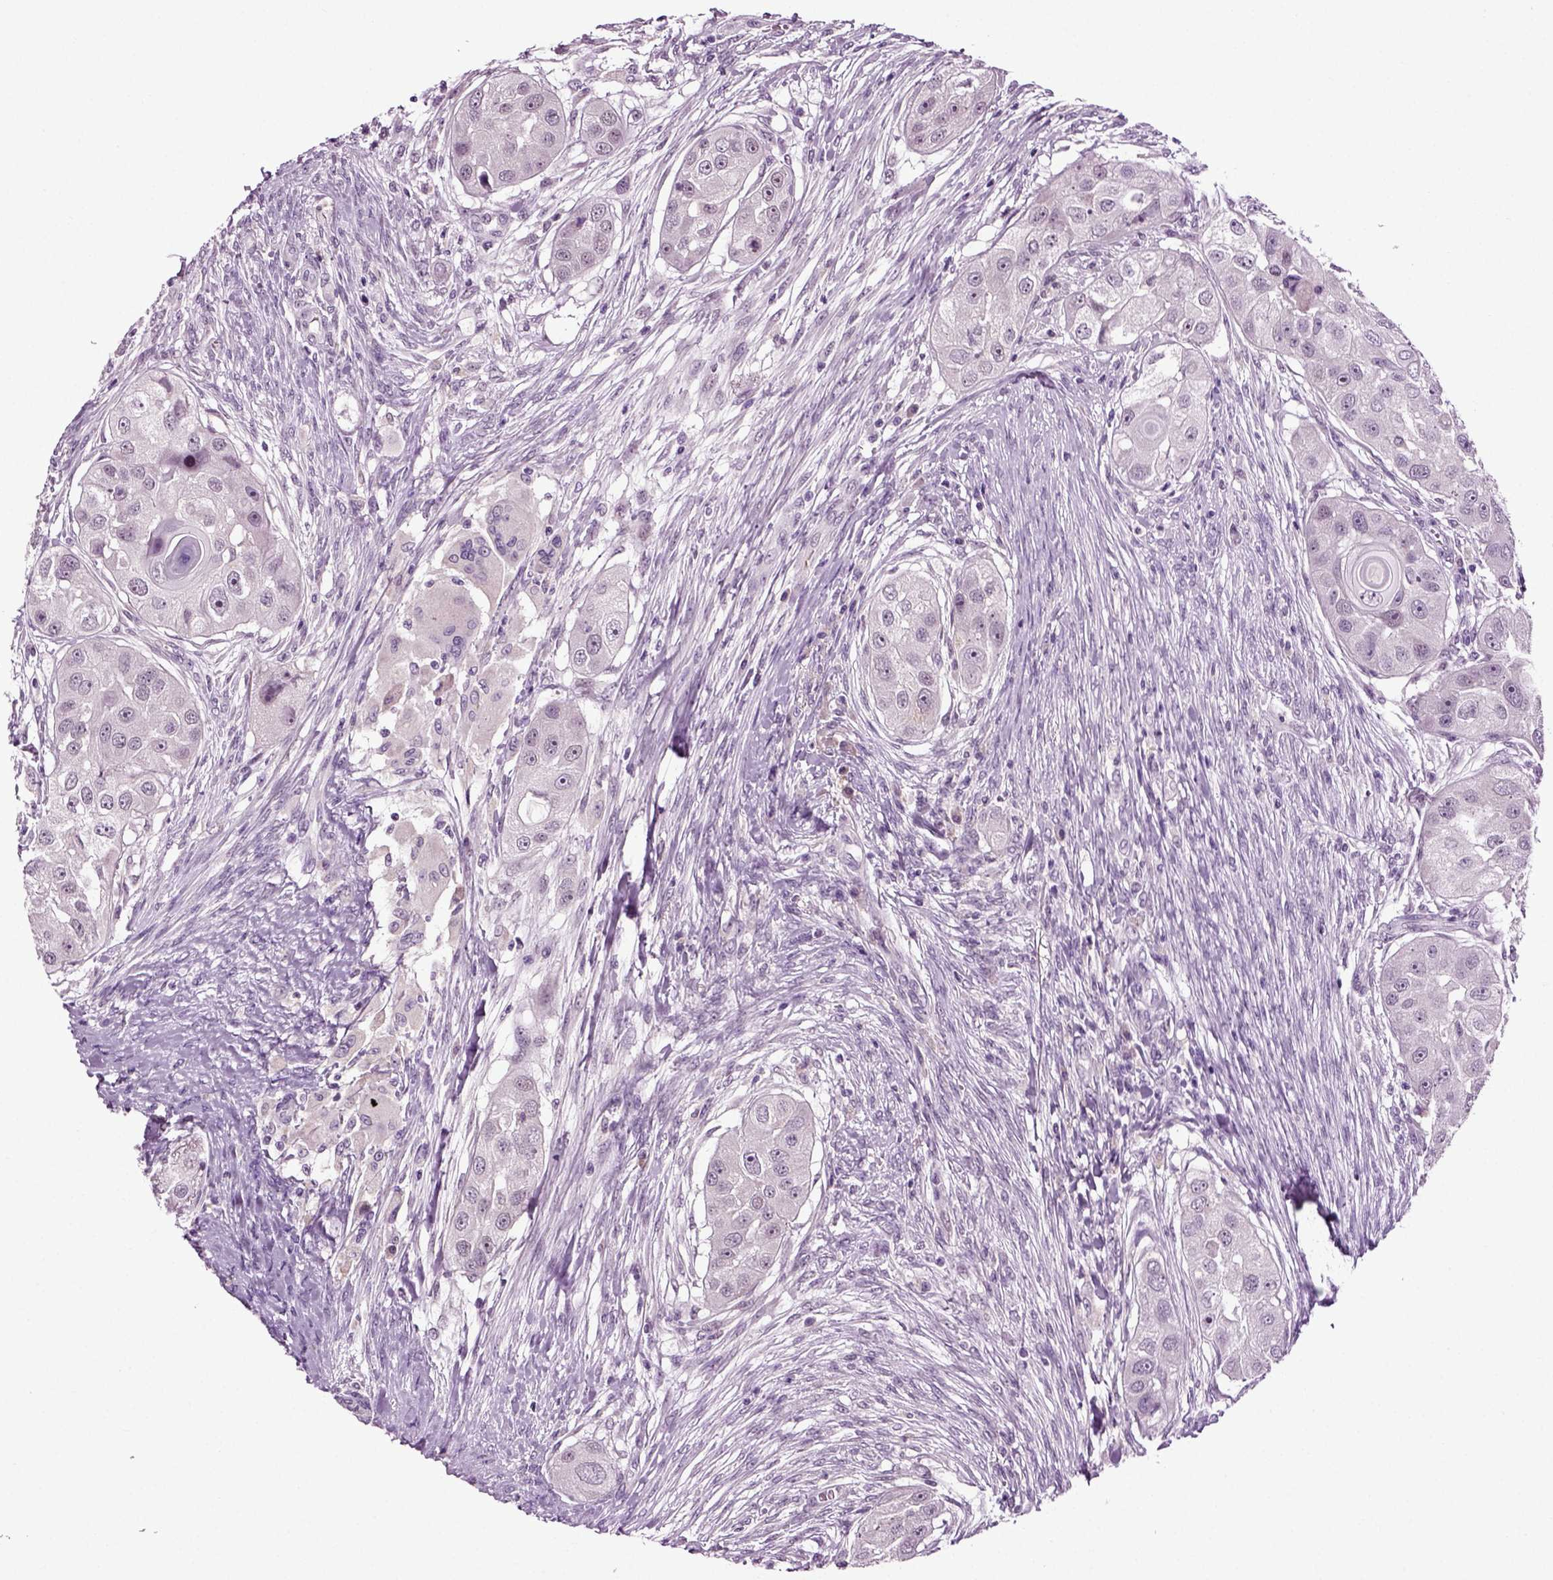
{"staining": {"intensity": "negative", "quantity": "none", "location": "none"}, "tissue": "head and neck cancer", "cell_type": "Tumor cells", "image_type": "cancer", "snomed": [{"axis": "morphology", "description": "Squamous cell carcinoma, NOS"}, {"axis": "topography", "description": "Head-Neck"}], "caption": "This is an IHC histopathology image of head and neck squamous cell carcinoma. There is no positivity in tumor cells.", "gene": "SPATA17", "patient": {"sex": "male", "age": 51}}